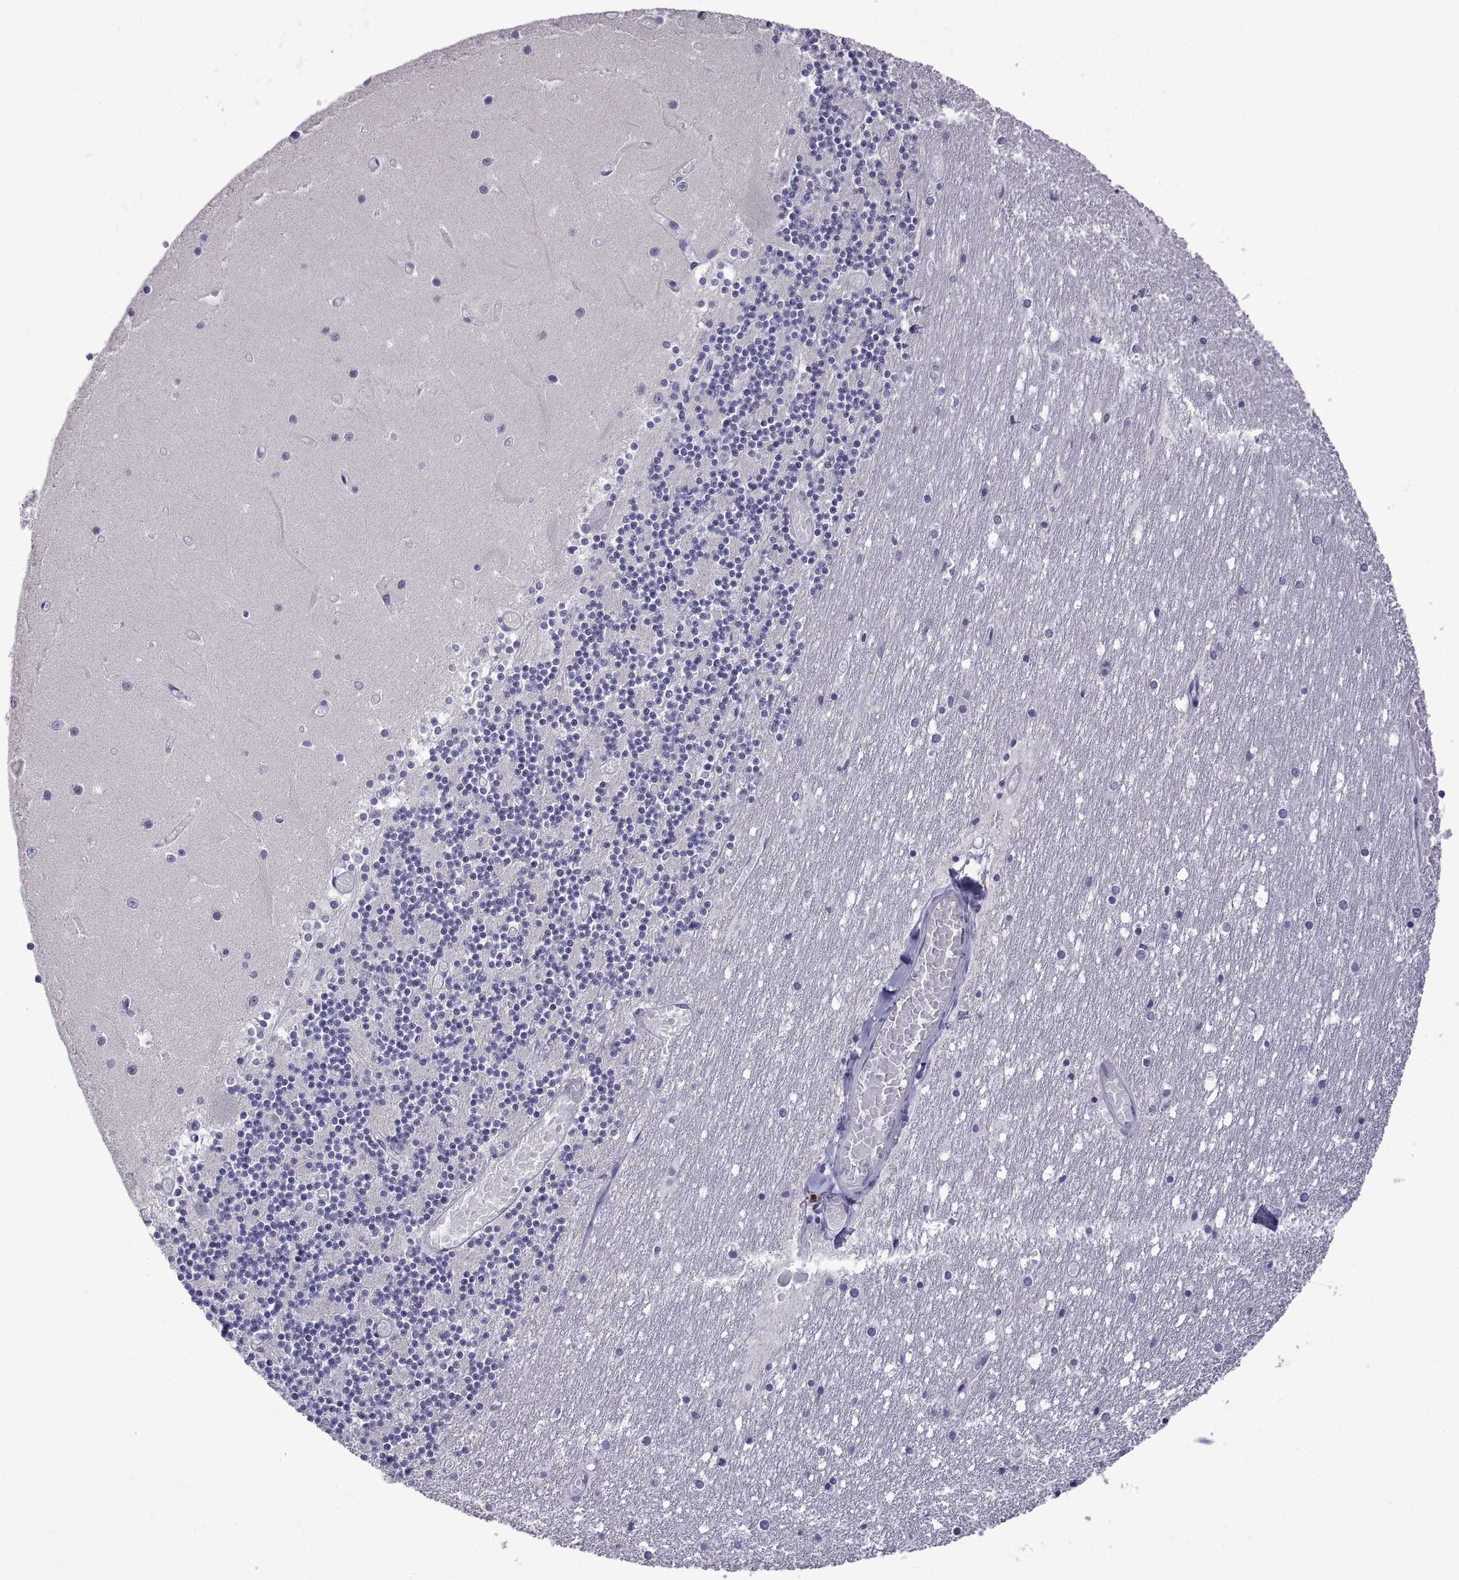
{"staining": {"intensity": "negative", "quantity": "none", "location": "none"}, "tissue": "cerebellum", "cell_type": "Cells in granular layer", "image_type": "normal", "snomed": [{"axis": "morphology", "description": "Normal tissue, NOS"}, {"axis": "topography", "description": "Cerebellum"}], "caption": "DAB (3,3'-diaminobenzidine) immunohistochemical staining of normal human cerebellum reveals no significant positivity in cells in granular layer.", "gene": "SPDYE10", "patient": {"sex": "female", "age": 28}}